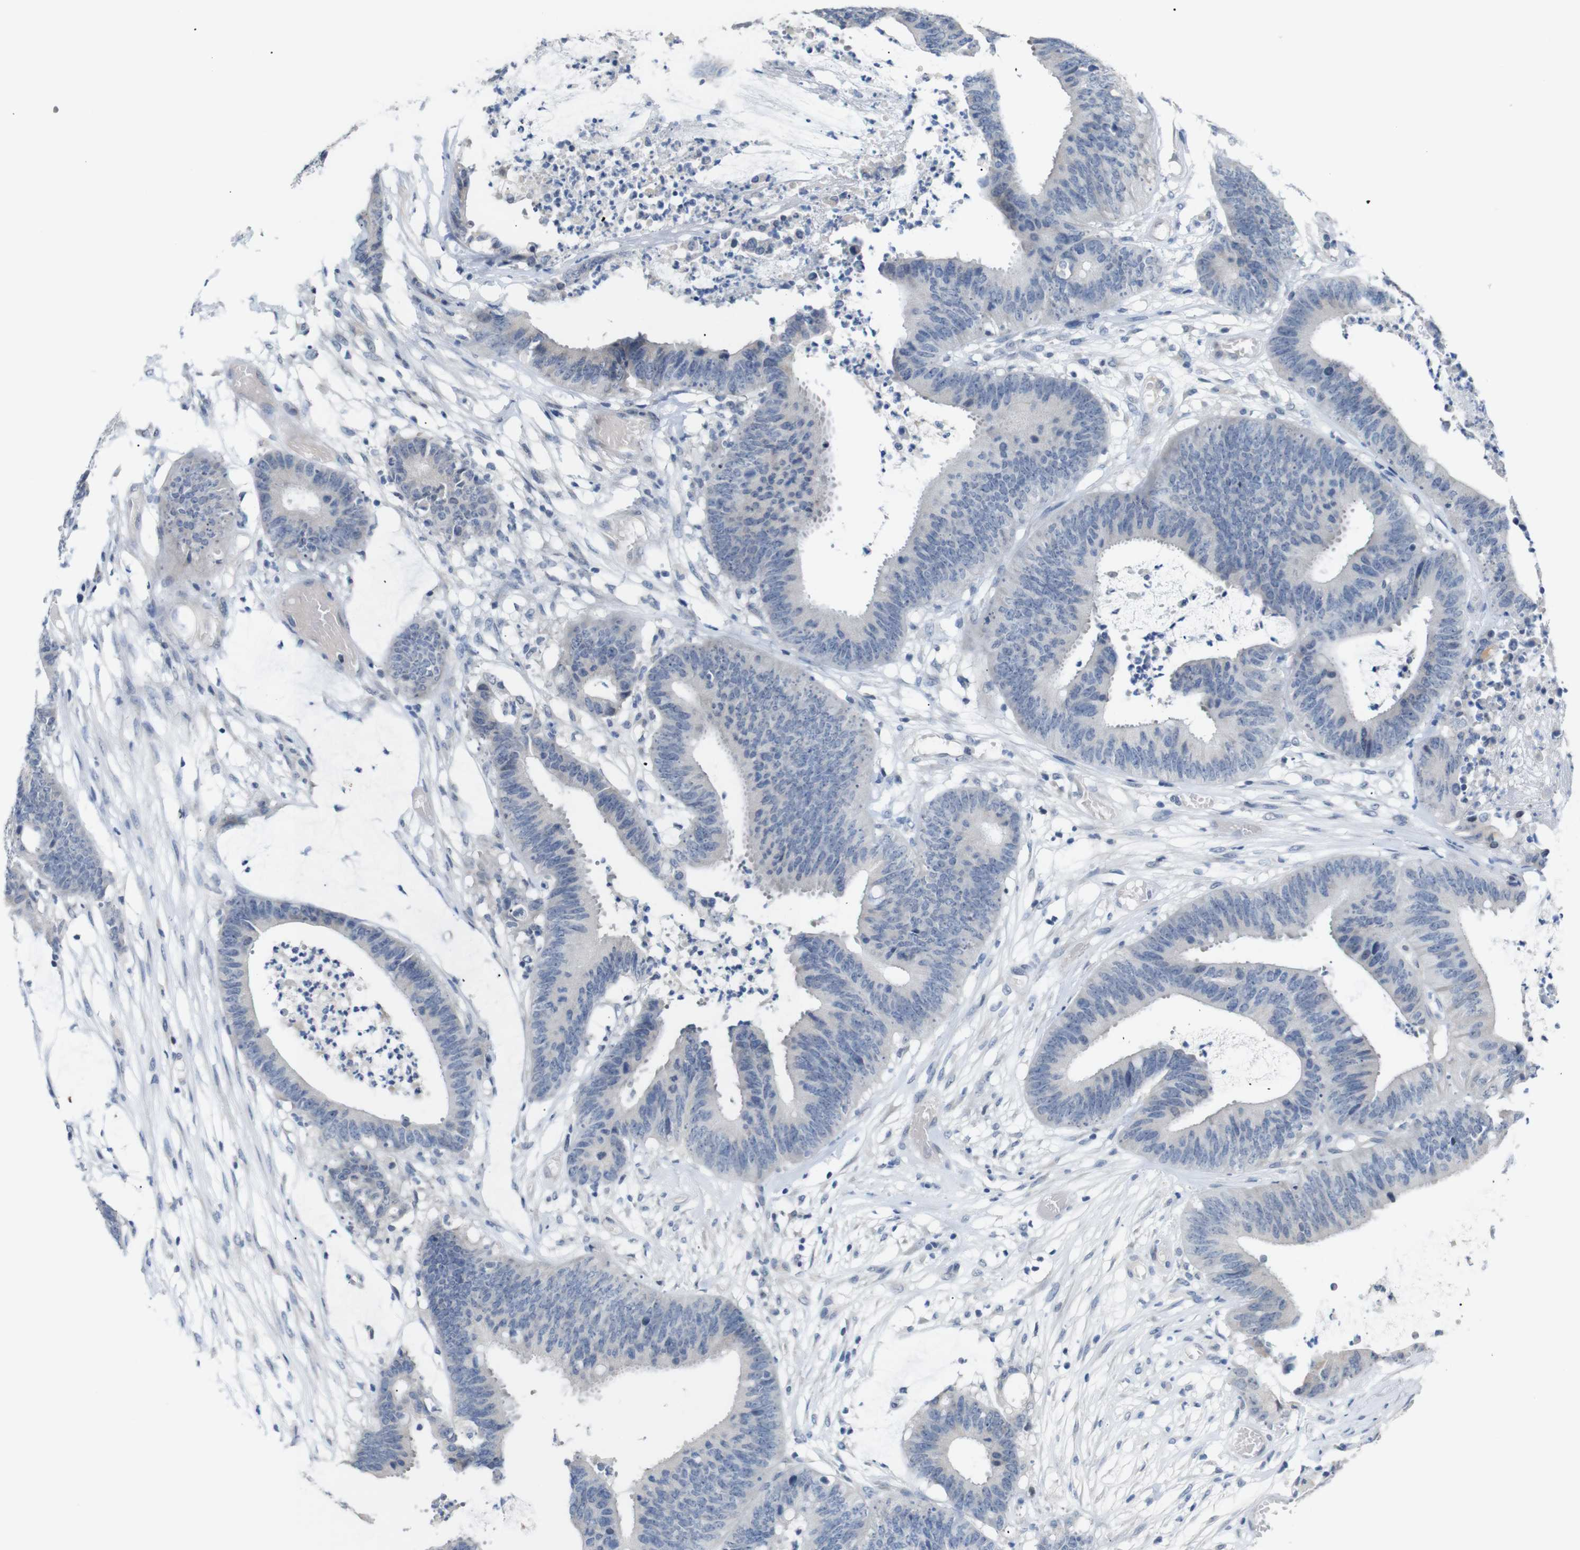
{"staining": {"intensity": "negative", "quantity": "none", "location": "none"}, "tissue": "colorectal cancer", "cell_type": "Tumor cells", "image_type": "cancer", "snomed": [{"axis": "morphology", "description": "Adenocarcinoma, NOS"}, {"axis": "topography", "description": "Rectum"}], "caption": "DAB immunohistochemical staining of colorectal cancer (adenocarcinoma) exhibits no significant staining in tumor cells.", "gene": "CHRM5", "patient": {"sex": "female", "age": 66}}